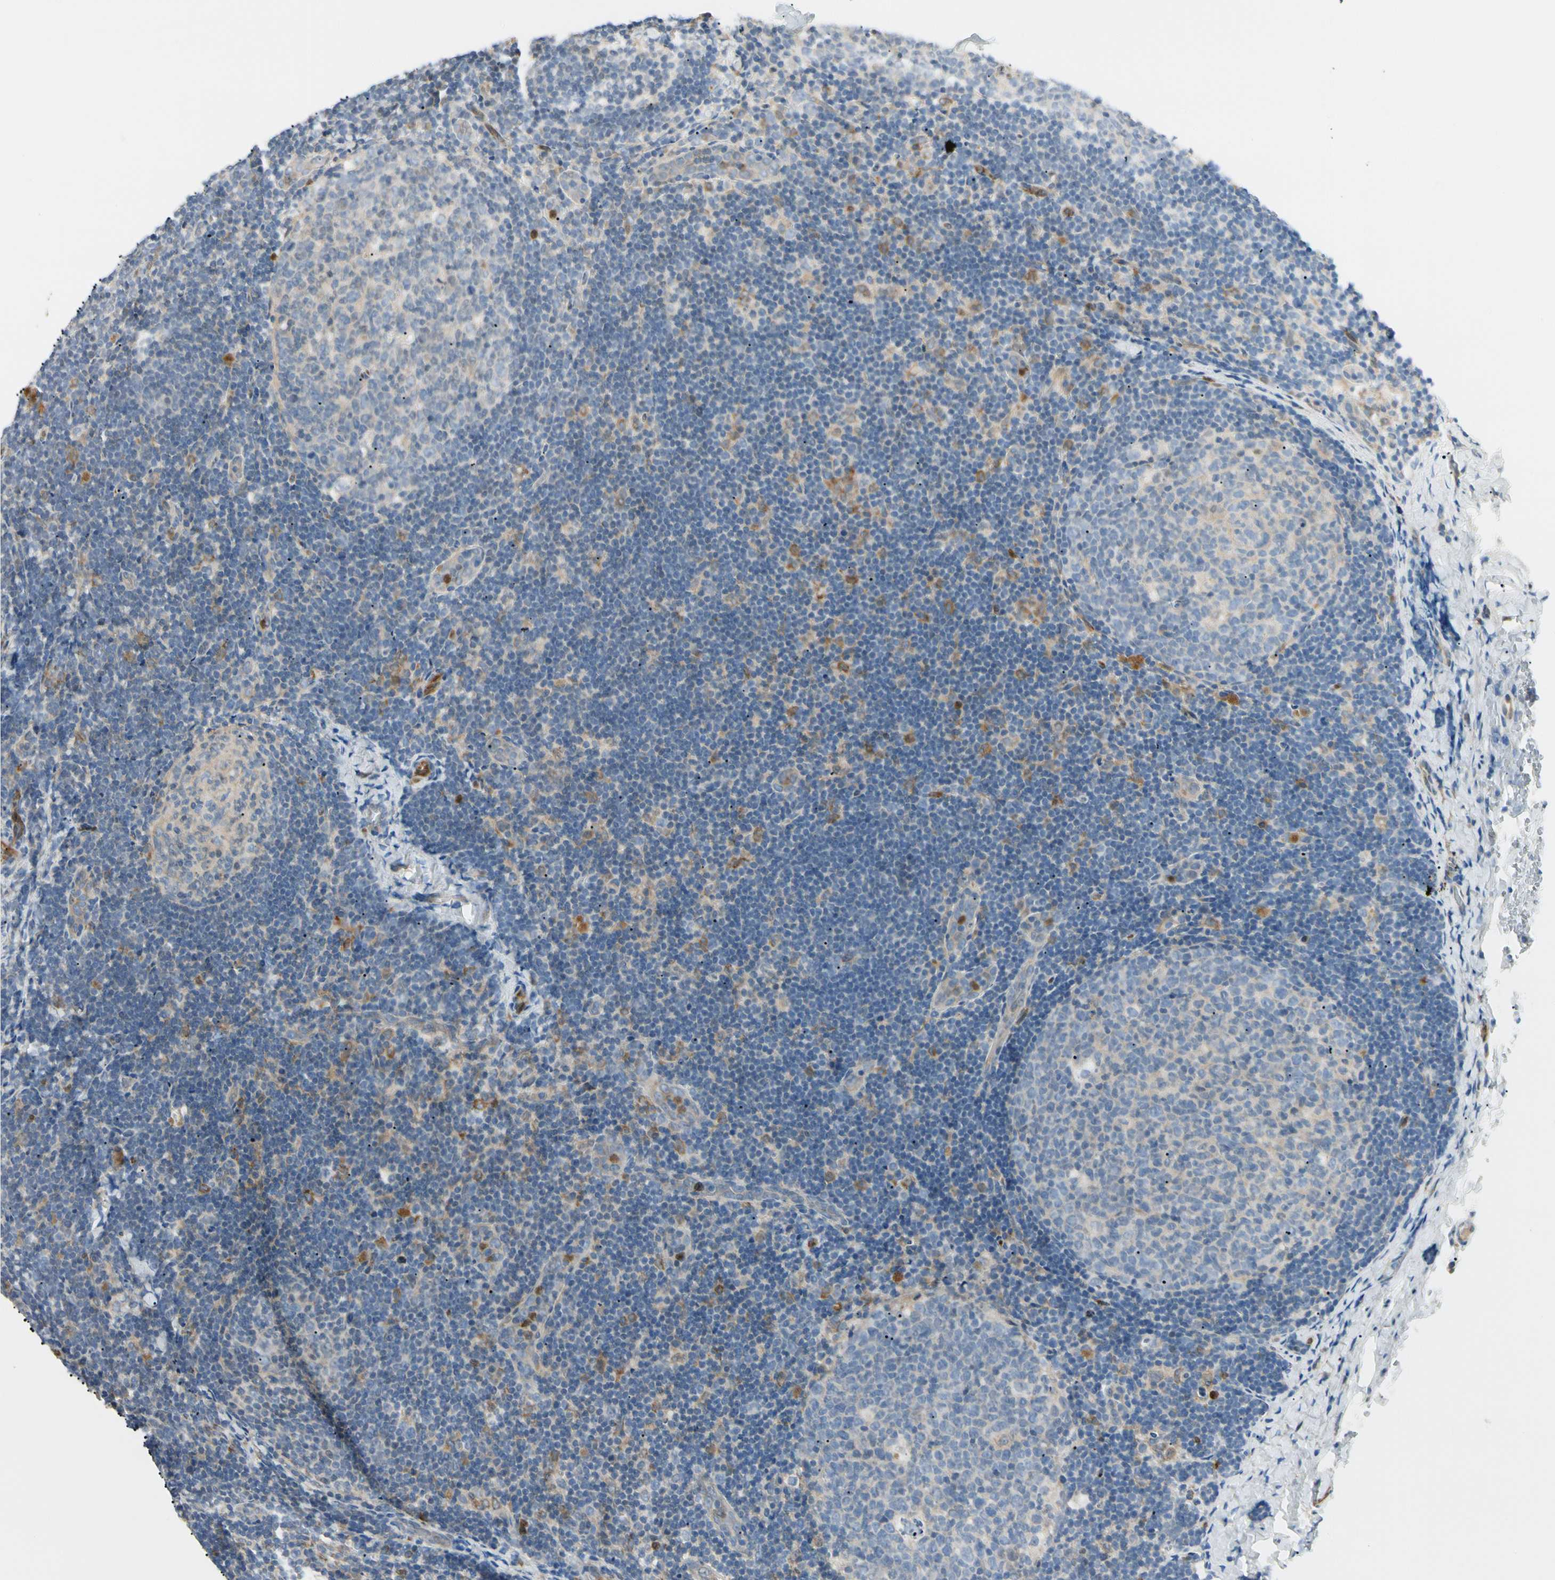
{"staining": {"intensity": "negative", "quantity": "none", "location": "none"}, "tissue": "lymph node", "cell_type": "Germinal center cells", "image_type": "normal", "snomed": [{"axis": "morphology", "description": "Normal tissue, NOS"}, {"axis": "topography", "description": "Lymph node"}], "caption": "Micrograph shows no protein staining in germinal center cells of normal lymph node.", "gene": "LPCAT2", "patient": {"sex": "female", "age": 14}}